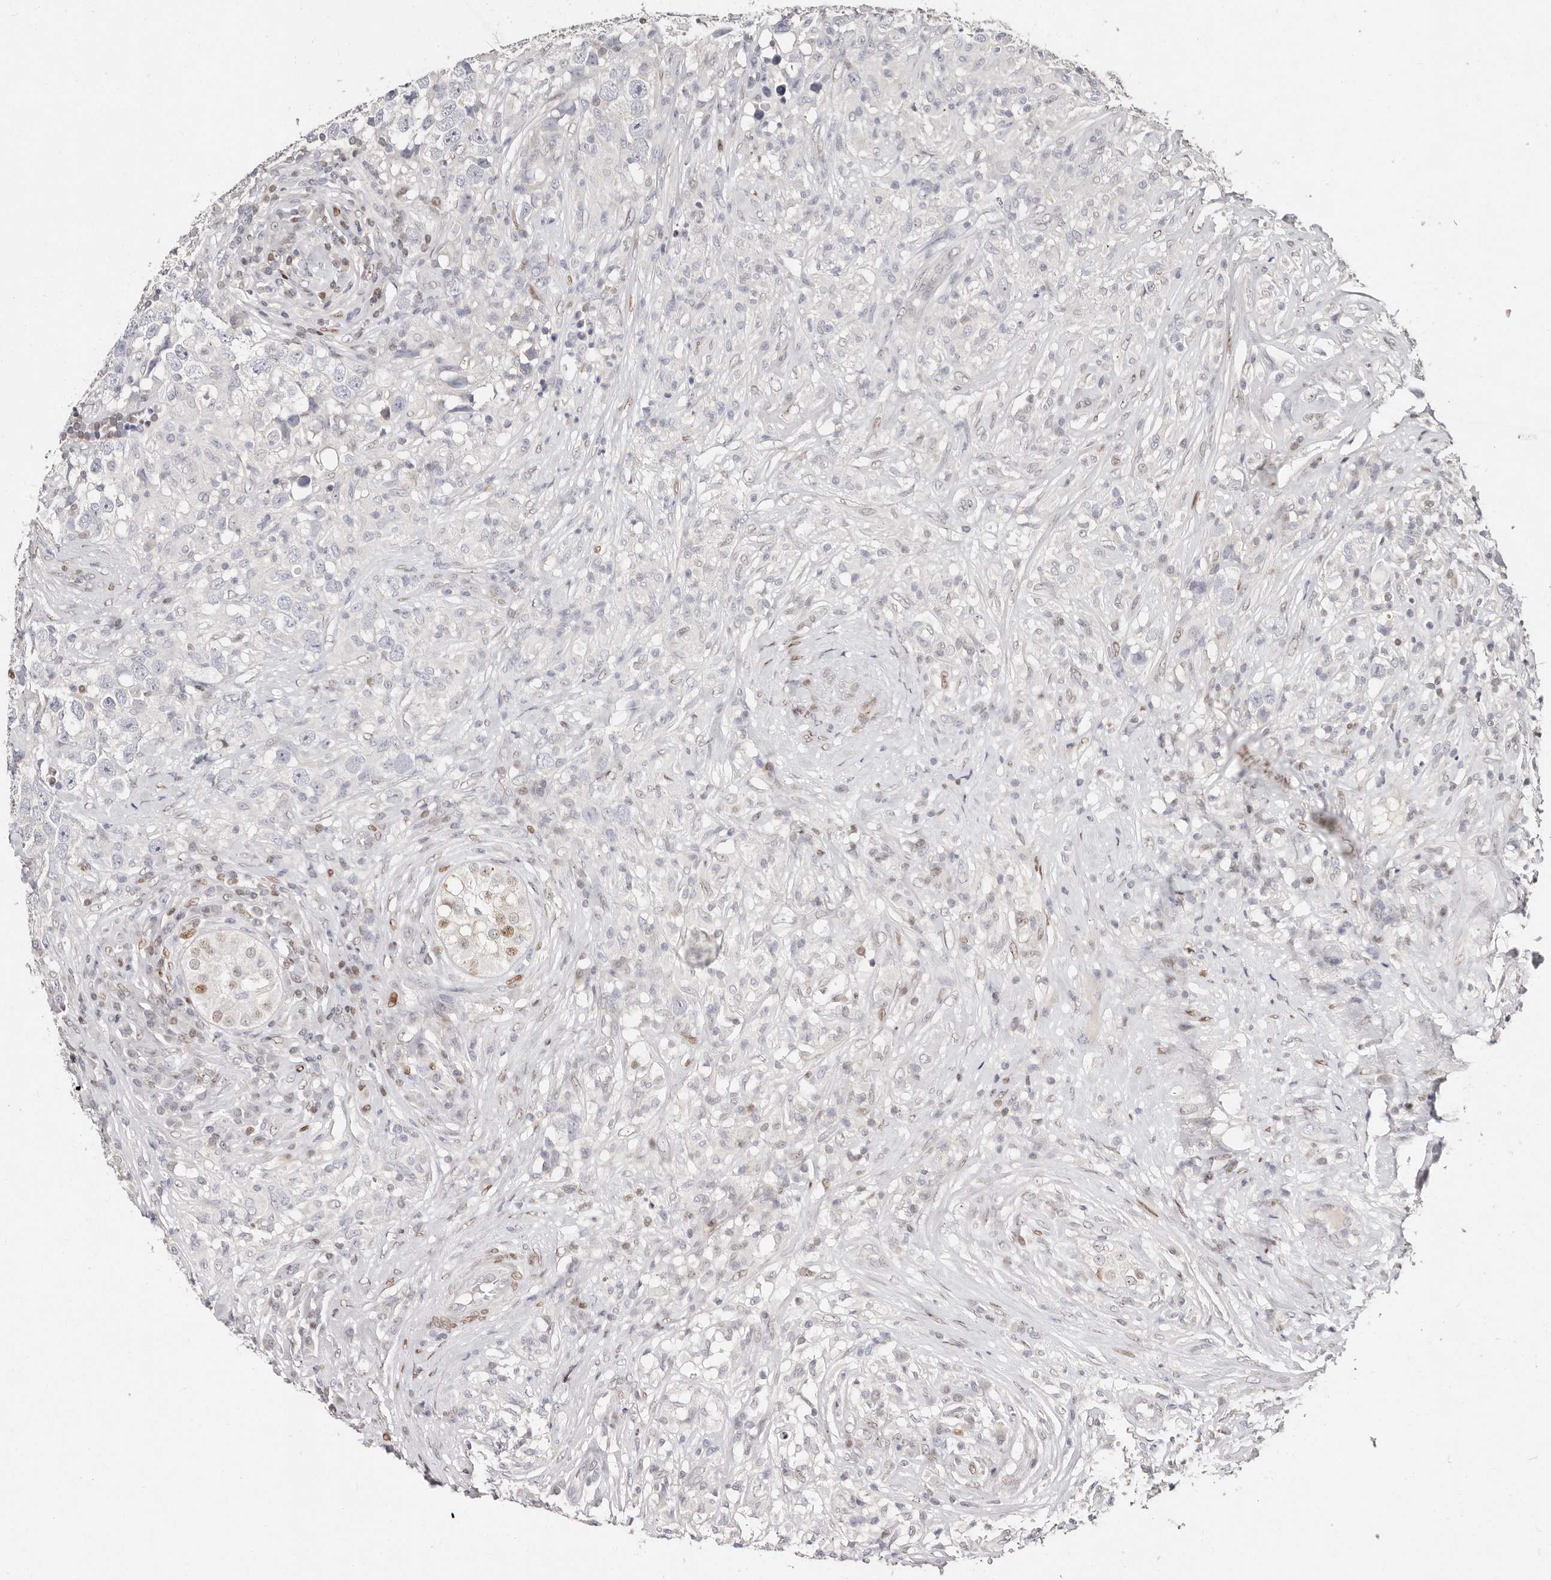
{"staining": {"intensity": "negative", "quantity": "none", "location": "none"}, "tissue": "testis cancer", "cell_type": "Tumor cells", "image_type": "cancer", "snomed": [{"axis": "morphology", "description": "Seminoma, NOS"}, {"axis": "topography", "description": "Testis"}], "caption": "Protein analysis of testis seminoma reveals no significant expression in tumor cells.", "gene": "IQGAP3", "patient": {"sex": "male", "age": 49}}